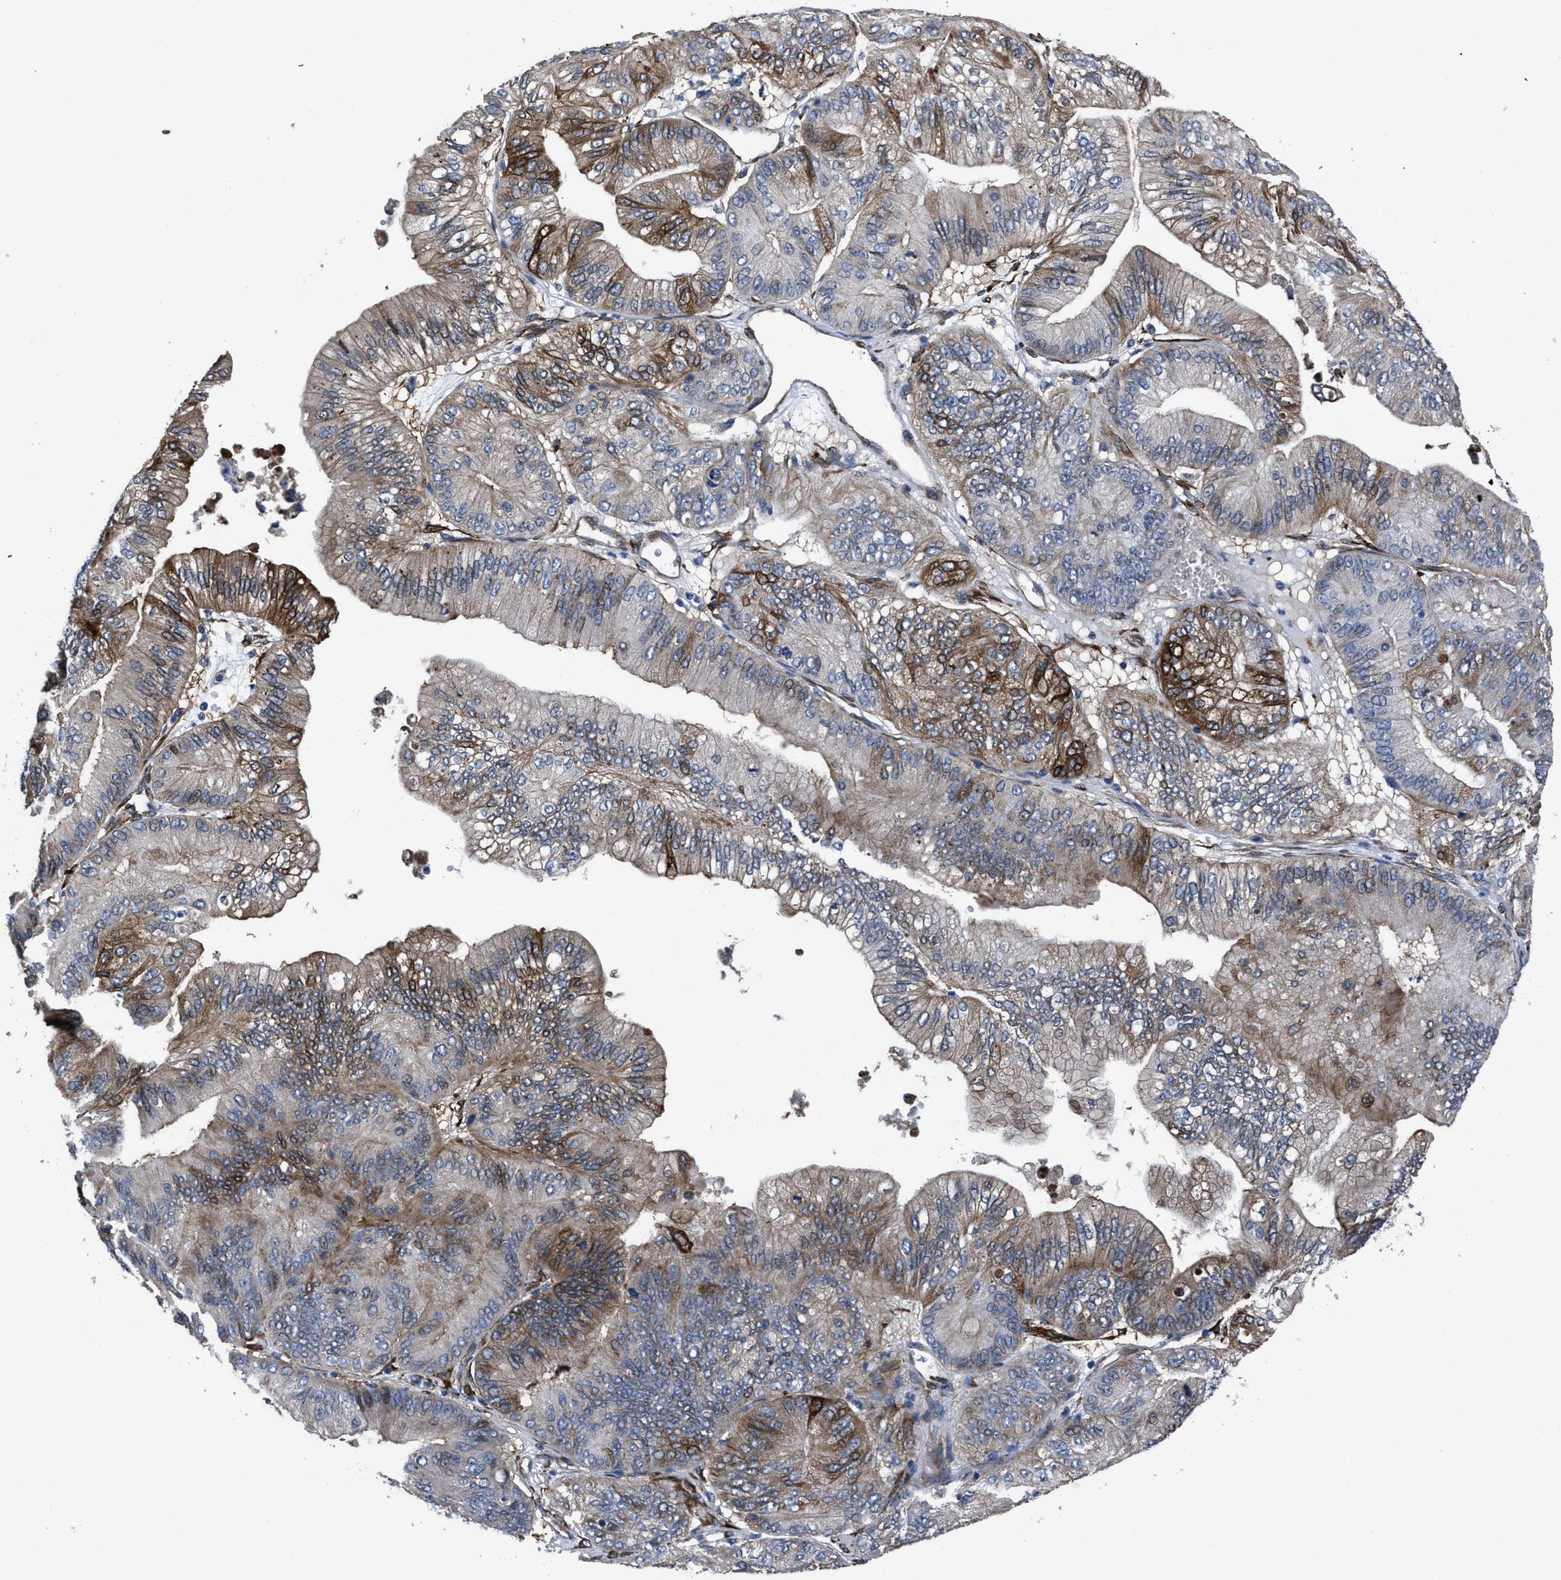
{"staining": {"intensity": "strong", "quantity": "<25%", "location": "cytoplasmic/membranous"}, "tissue": "ovarian cancer", "cell_type": "Tumor cells", "image_type": "cancer", "snomed": [{"axis": "morphology", "description": "Cystadenocarcinoma, mucinous, NOS"}, {"axis": "topography", "description": "Ovary"}], "caption": "Tumor cells demonstrate medium levels of strong cytoplasmic/membranous staining in approximately <25% of cells in ovarian cancer (mucinous cystadenocarcinoma).", "gene": "SQLE", "patient": {"sex": "female", "age": 61}}